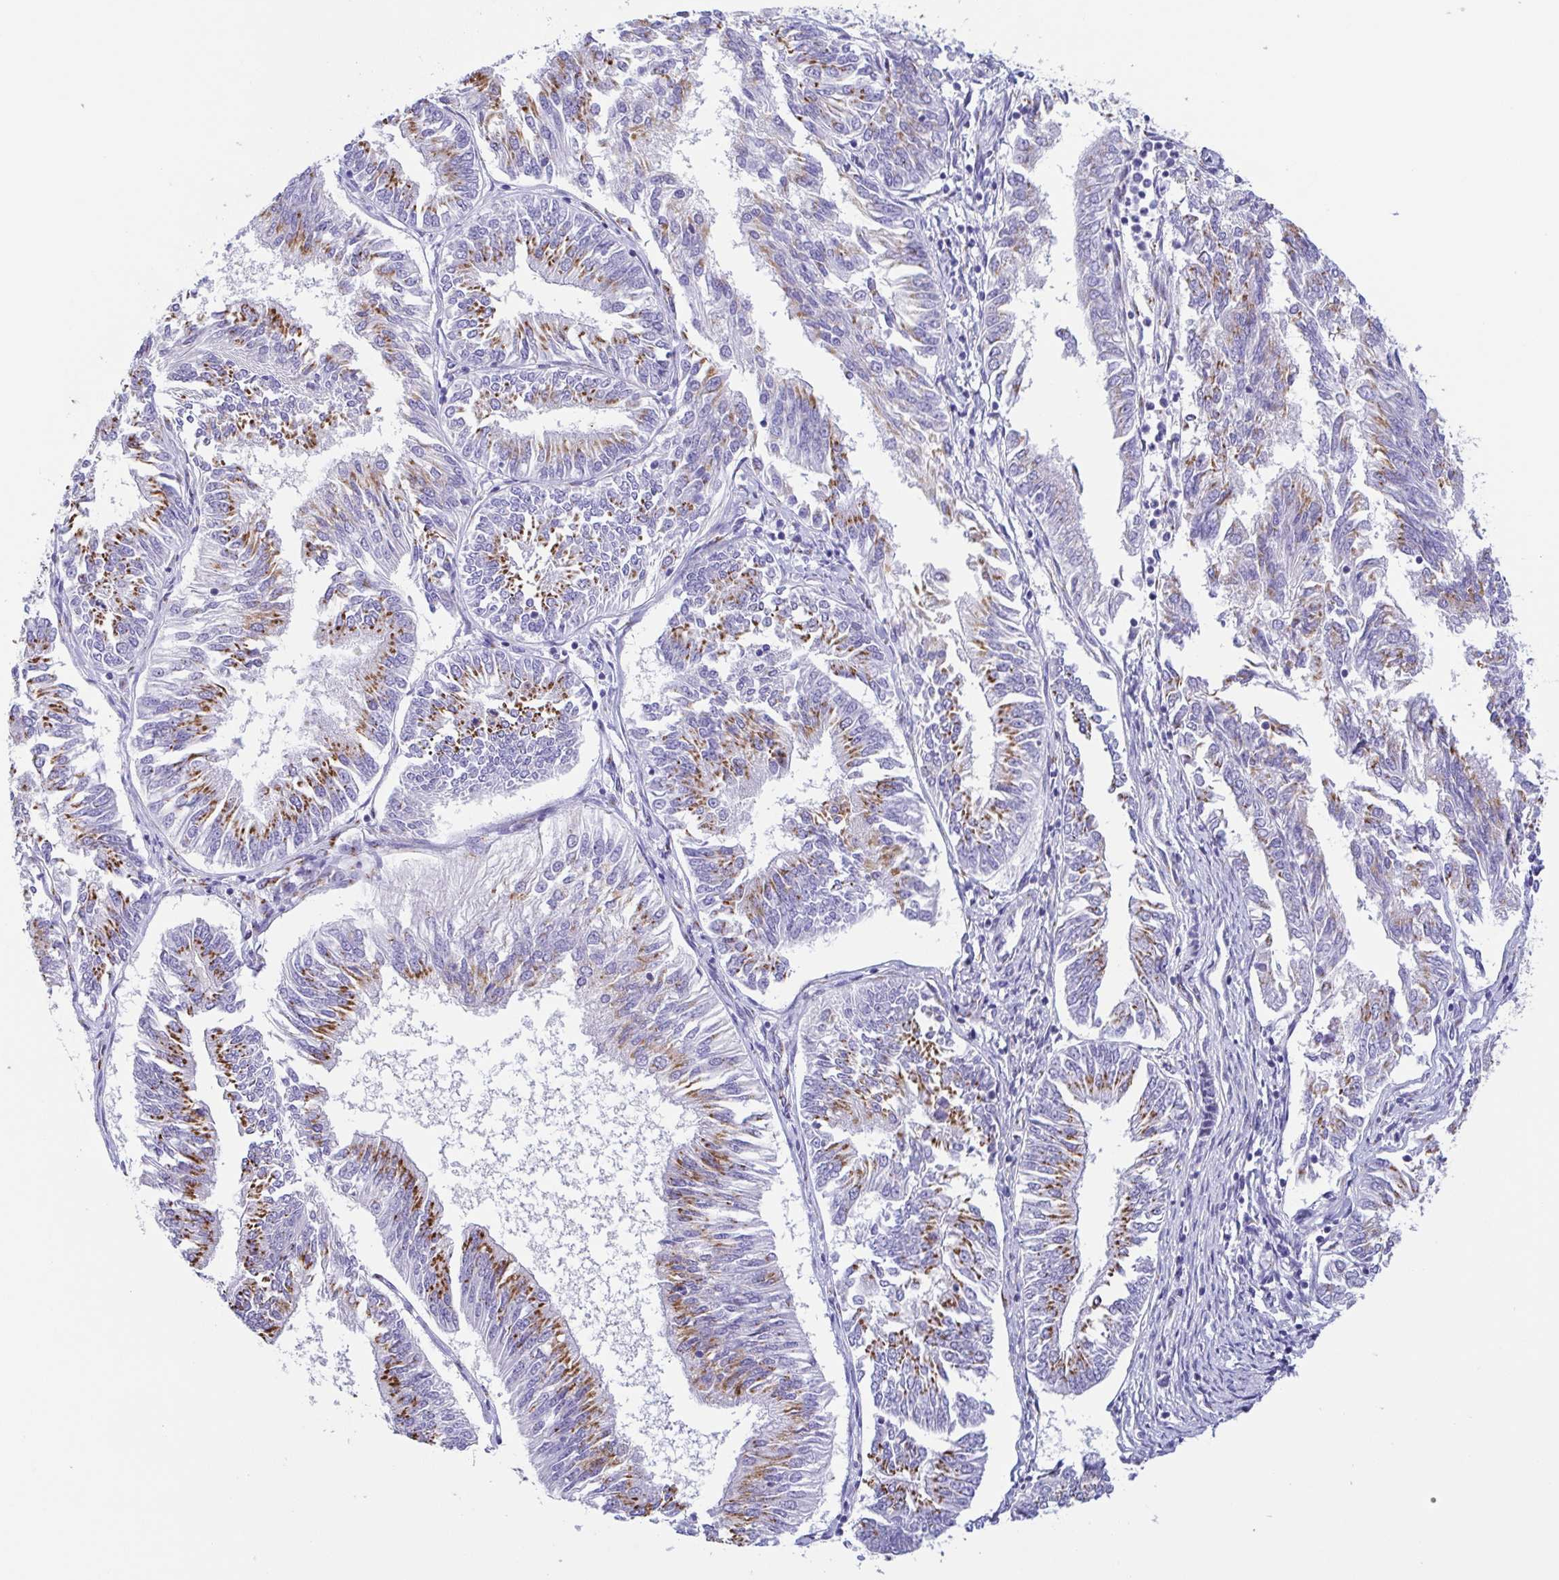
{"staining": {"intensity": "moderate", "quantity": ">75%", "location": "cytoplasmic/membranous"}, "tissue": "endometrial cancer", "cell_type": "Tumor cells", "image_type": "cancer", "snomed": [{"axis": "morphology", "description": "Adenocarcinoma, NOS"}, {"axis": "topography", "description": "Endometrium"}], "caption": "High-power microscopy captured an immunohistochemistry photomicrograph of endometrial adenocarcinoma, revealing moderate cytoplasmic/membranous staining in about >75% of tumor cells. Using DAB (brown) and hematoxylin (blue) stains, captured at high magnification using brightfield microscopy.", "gene": "SULT1B1", "patient": {"sex": "female", "age": 58}}